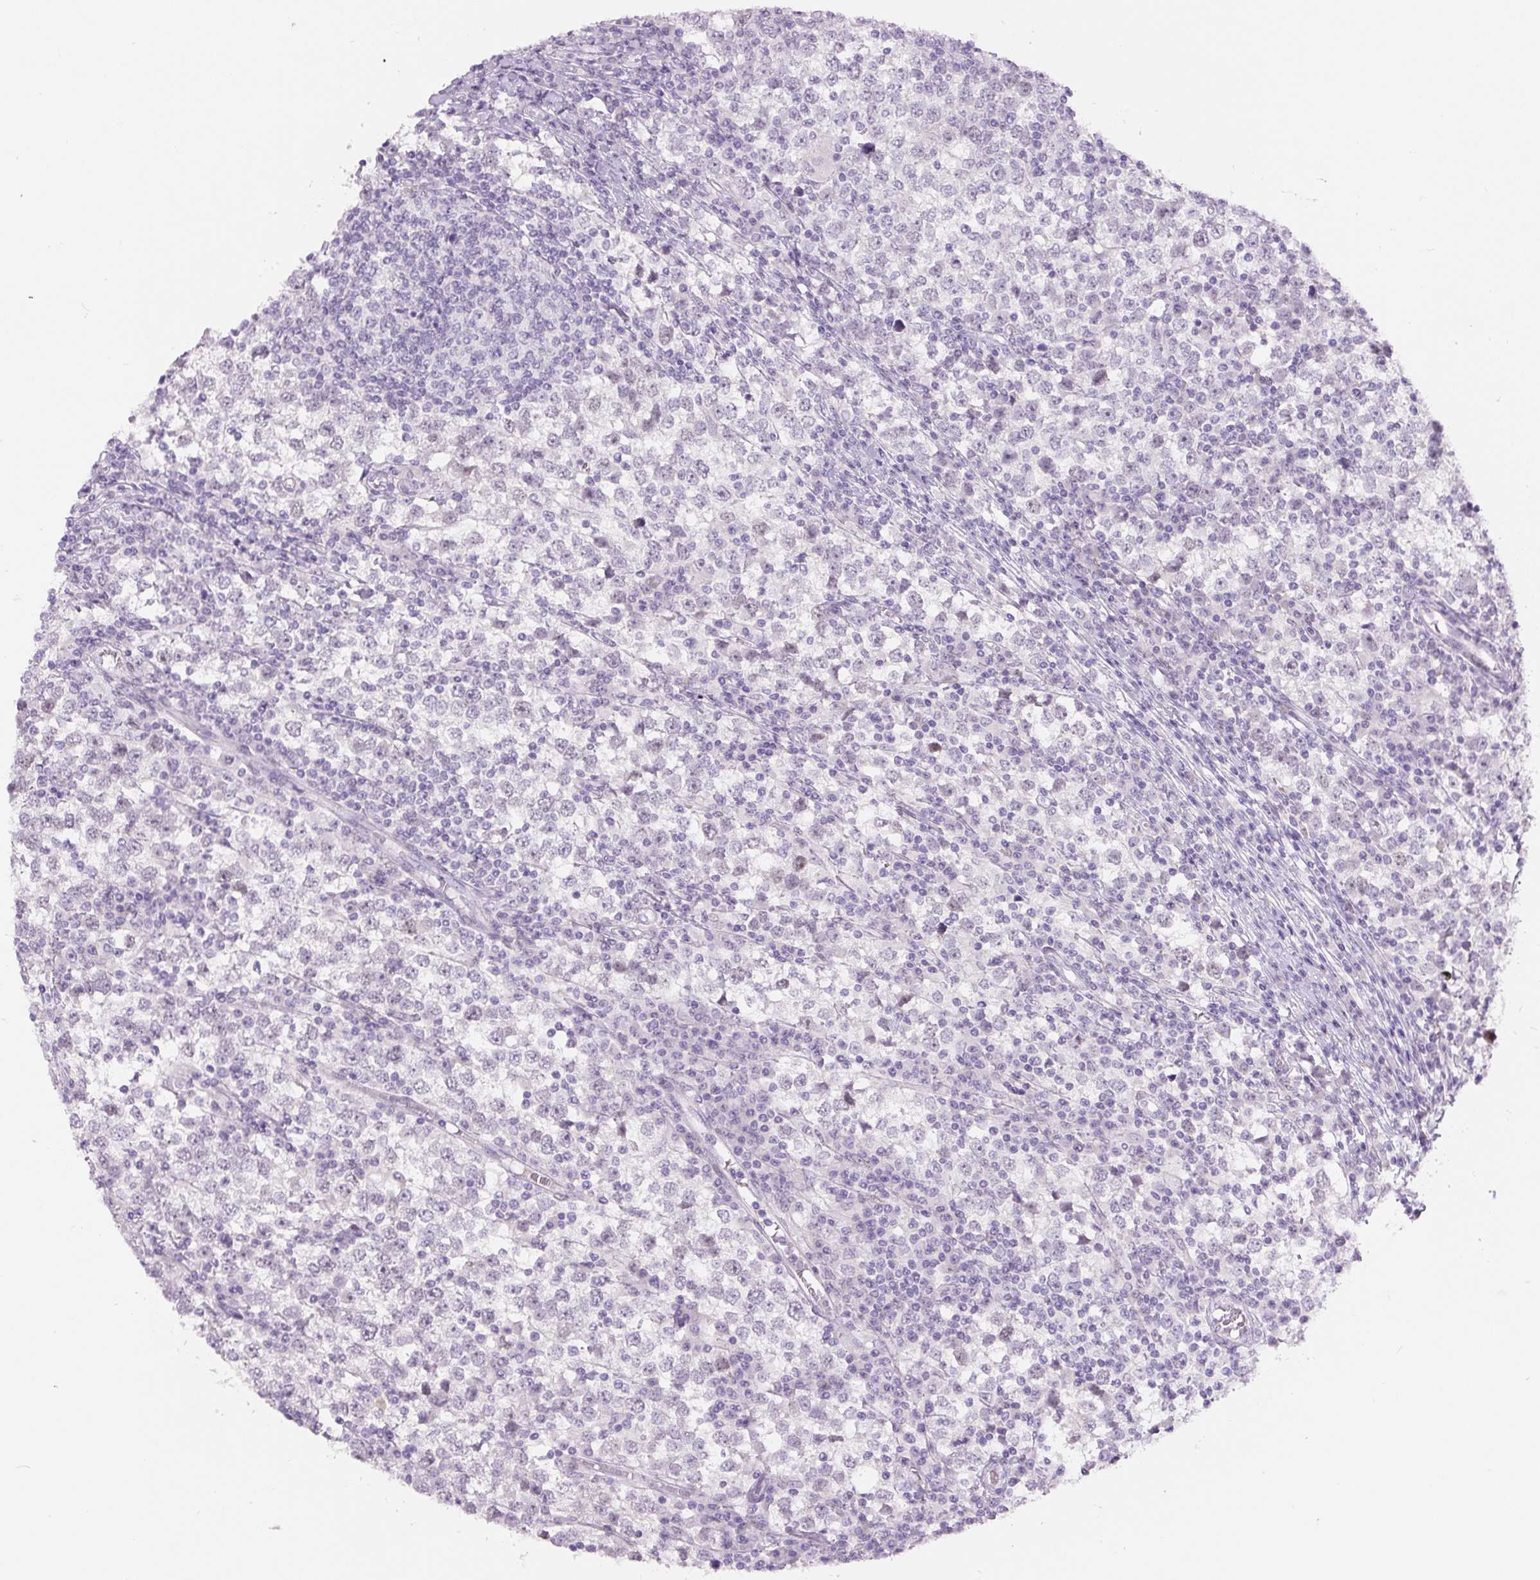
{"staining": {"intensity": "weak", "quantity": "<25%", "location": "nuclear"}, "tissue": "testis cancer", "cell_type": "Tumor cells", "image_type": "cancer", "snomed": [{"axis": "morphology", "description": "Seminoma, NOS"}, {"axis": "topography", "description": "Testis"}], "caption": "The IHC photomicrograph has no significant expression in tumor cells of testis cancer (seminoma) tissue.", "gene": "SIX1", "patient": {"sex": "male", "age": 65}}